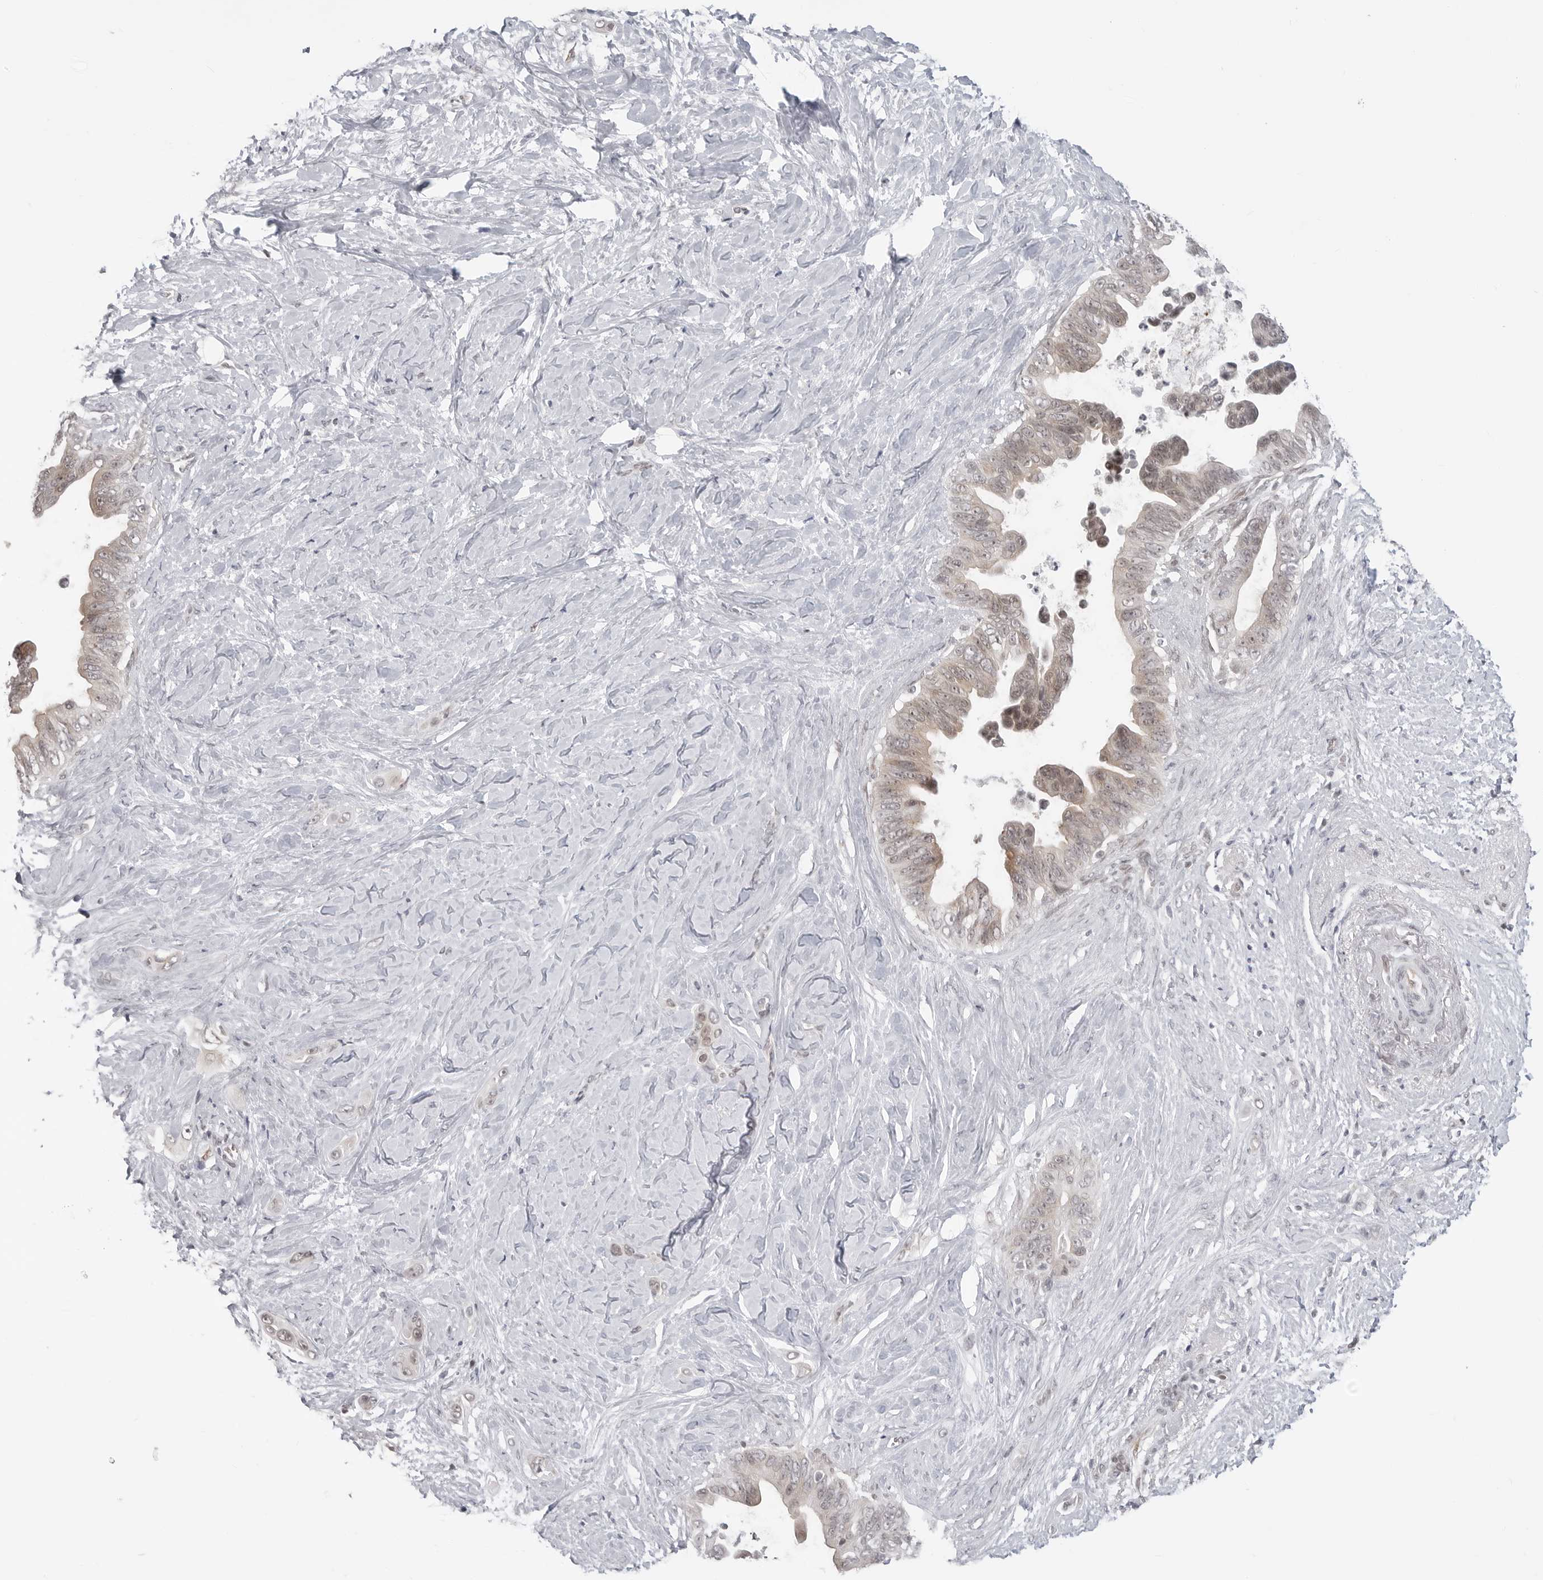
{"staining": {"intensity": "weak", "quantity": "25%-75%", "location": "cytoplasmic/membranous"}, "tissue": "pancreatic cancer", "cell_type": "Tumor cells", "image_type": "cancer", "snomed": [{"axis": "morphology", "description": "Adenocarcinoma, NOS"}, {"axis": "topography", "description": "Pancreas"}], "caption": "Immunohistochemistry staining of pancreatic adenocarcinoma, which shows low levels of weak cytoplasmic/membranous positivity in approximately 25%-75% of tumor cells indicating weak cytoplasmic/membranous protein positivity. The staining was performed using DAB (brown) for protein detection and nuclei were counterstained in hematoxylin (blue).", "gene": "C8orf33", "patient": {"sex": "female", "age": 72}}